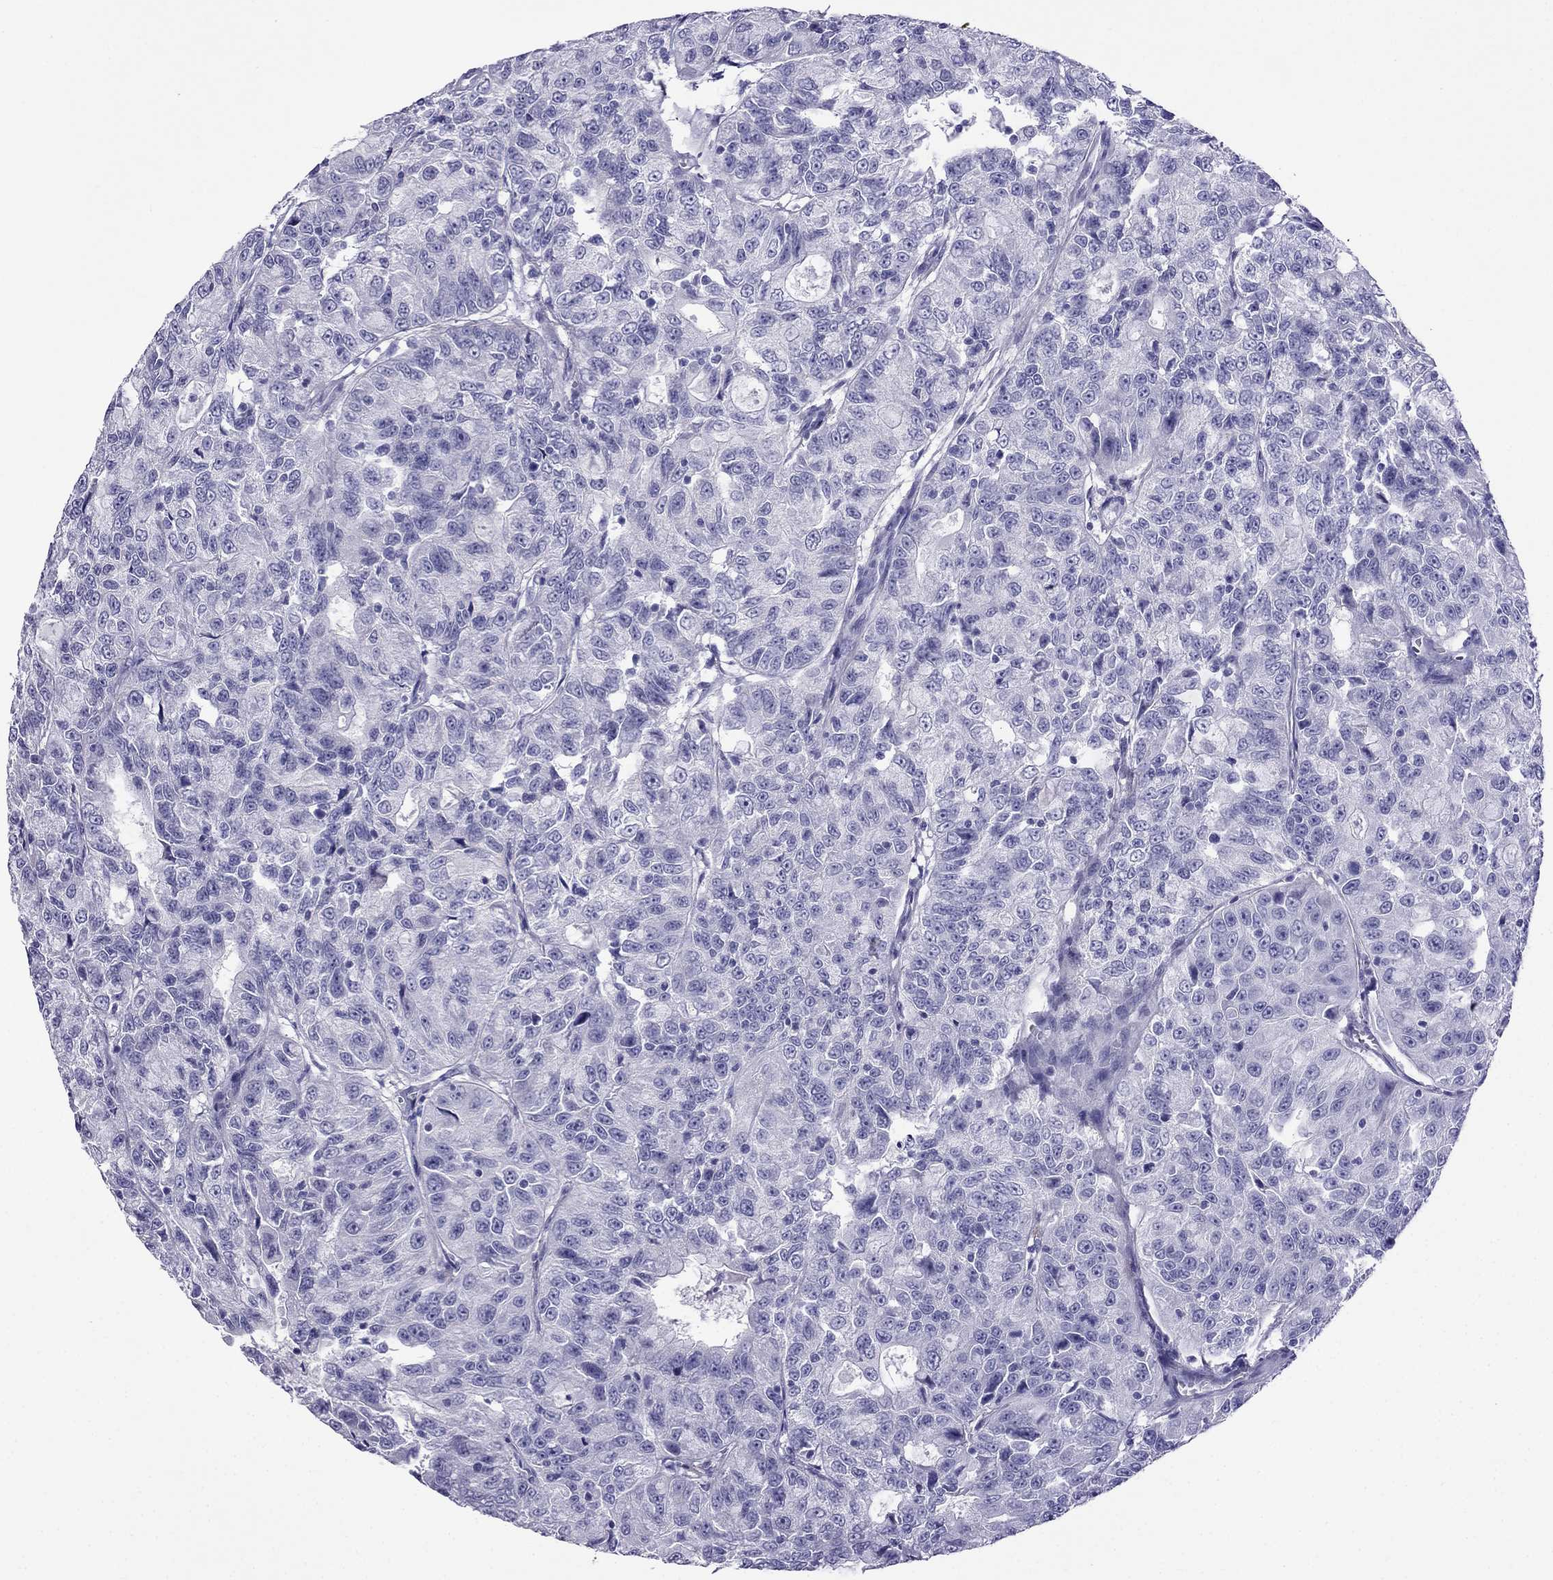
{"staining": {"intensity": "negative", "quantity": "none", "location": "none"}, "tissue": "urothelial cancer", "cell_type": "Tumor cells", "image_type": "cancer", "snomed": [{"axis": "morphology", "description": "Urothelial carcinoma, NOS"}, {"axis": "morphology", "description": "Urothelial carcinoma, High grade"}, {"axis": "topography", "description": "Urinary bladder"}], "caption": "Micrograph shows no significant protein expression in tumor cells of transitional cell carcinoma.", "gene": "ARR3", "patient": {"sex": "female", "age": 73}}